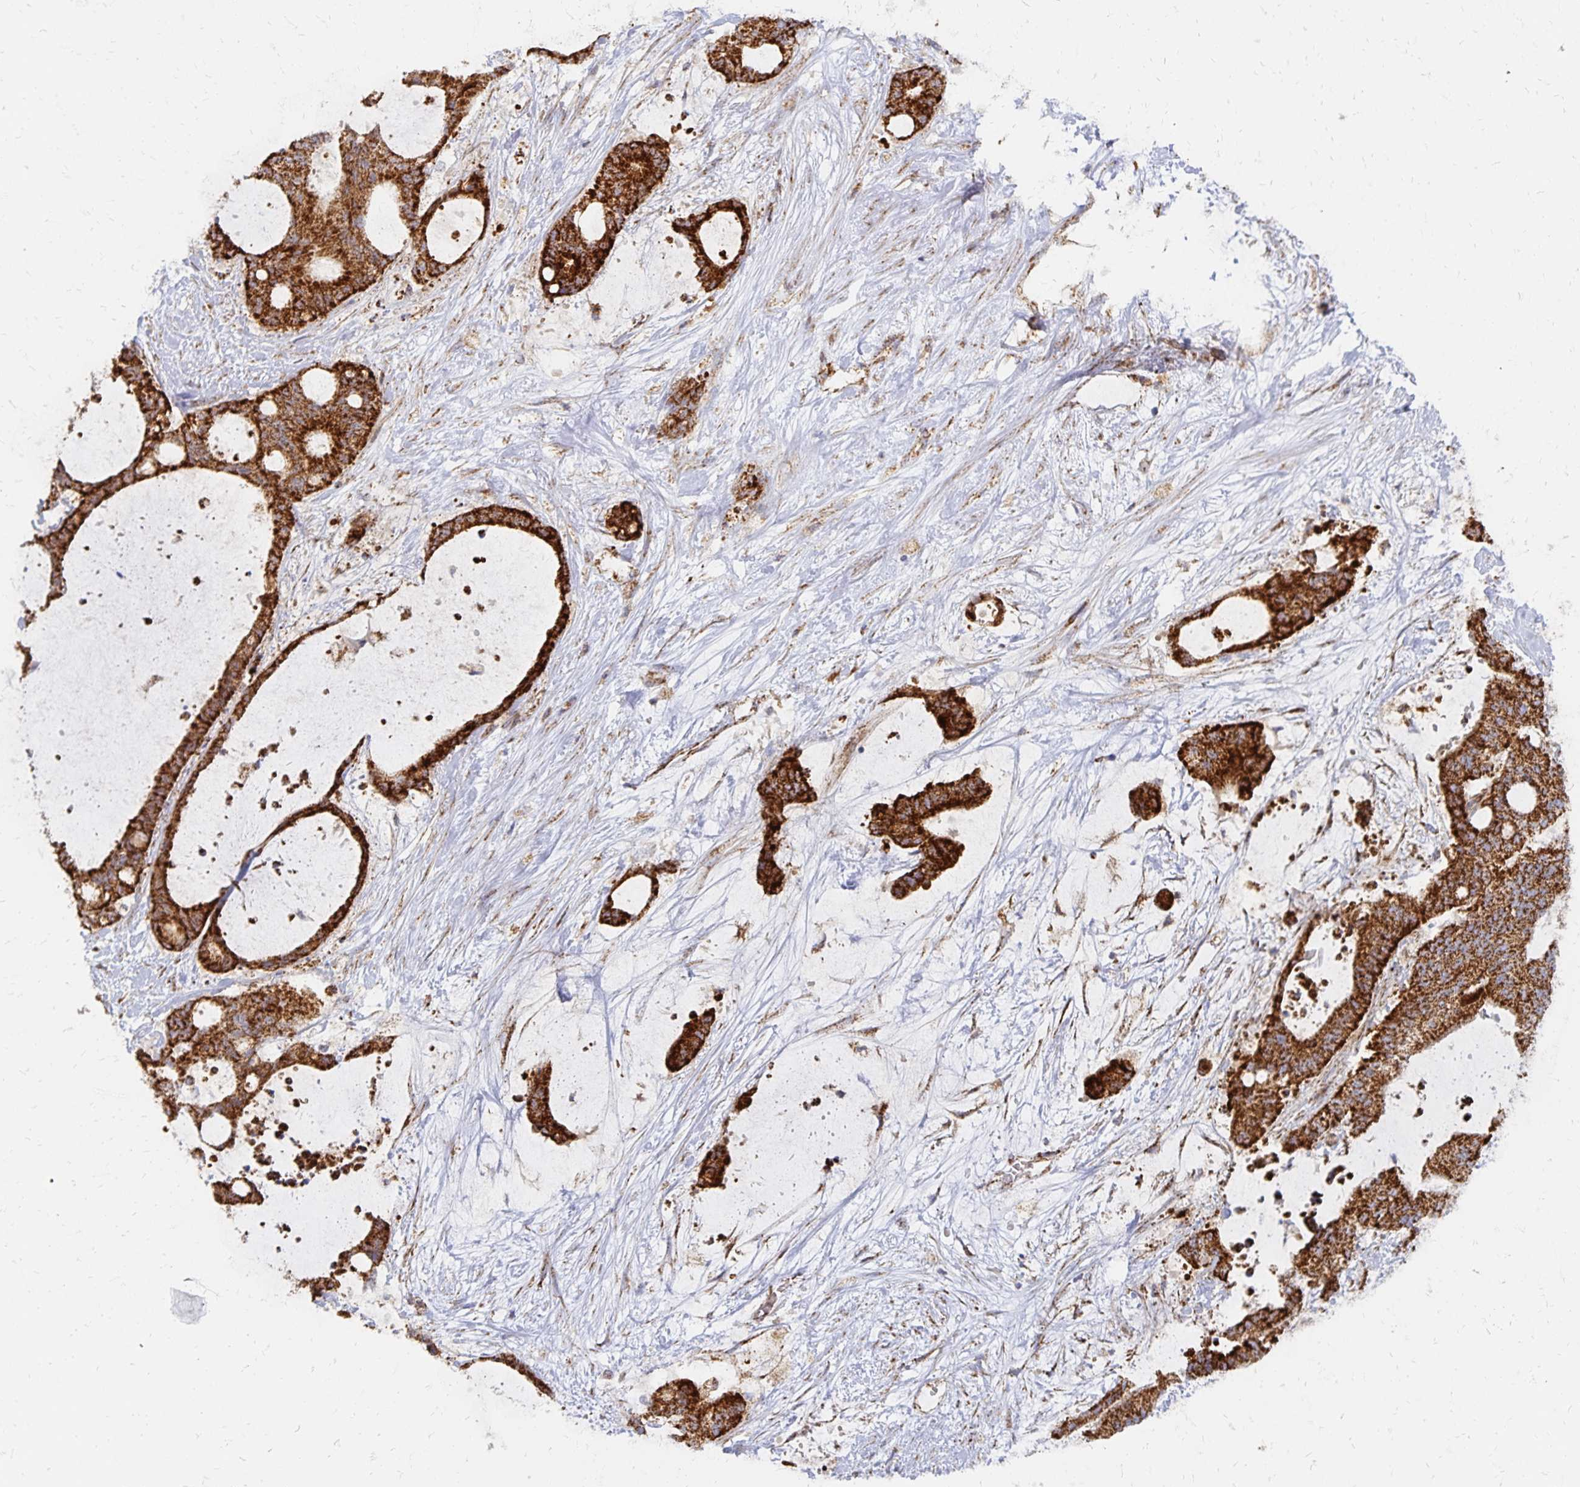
{"staining": {"intensity": "strong", "quantity": ">75%", "location": "cytoplasmic/membranous"}, "tissue": "liver cancer", "cell_type": "Tumor cells", "image_type": "cancer", "snomed": [{"axis": "morphology", "description": "Normal tissue, NOS"}, {"axis": "morphology", "description": "Cholangiocarcinoma"}, {"axis": "topography", "description": "Liver"}, {"axis": "topography", "description": "Peripheral nerve tissue"}], "caption": "Brown immunohistochemical staining in liver cholangiocarcinoma demonstrates strong cytoplasmic/membranous staining in approximately >75% of tumor cells. The protein of interest is stained brown, and the nuclei are stained in blue (DAB IHC with brightfield microscopy, high magnification).", "gene": "STOML2", "patient": {"sex": "female", "age": 73}}